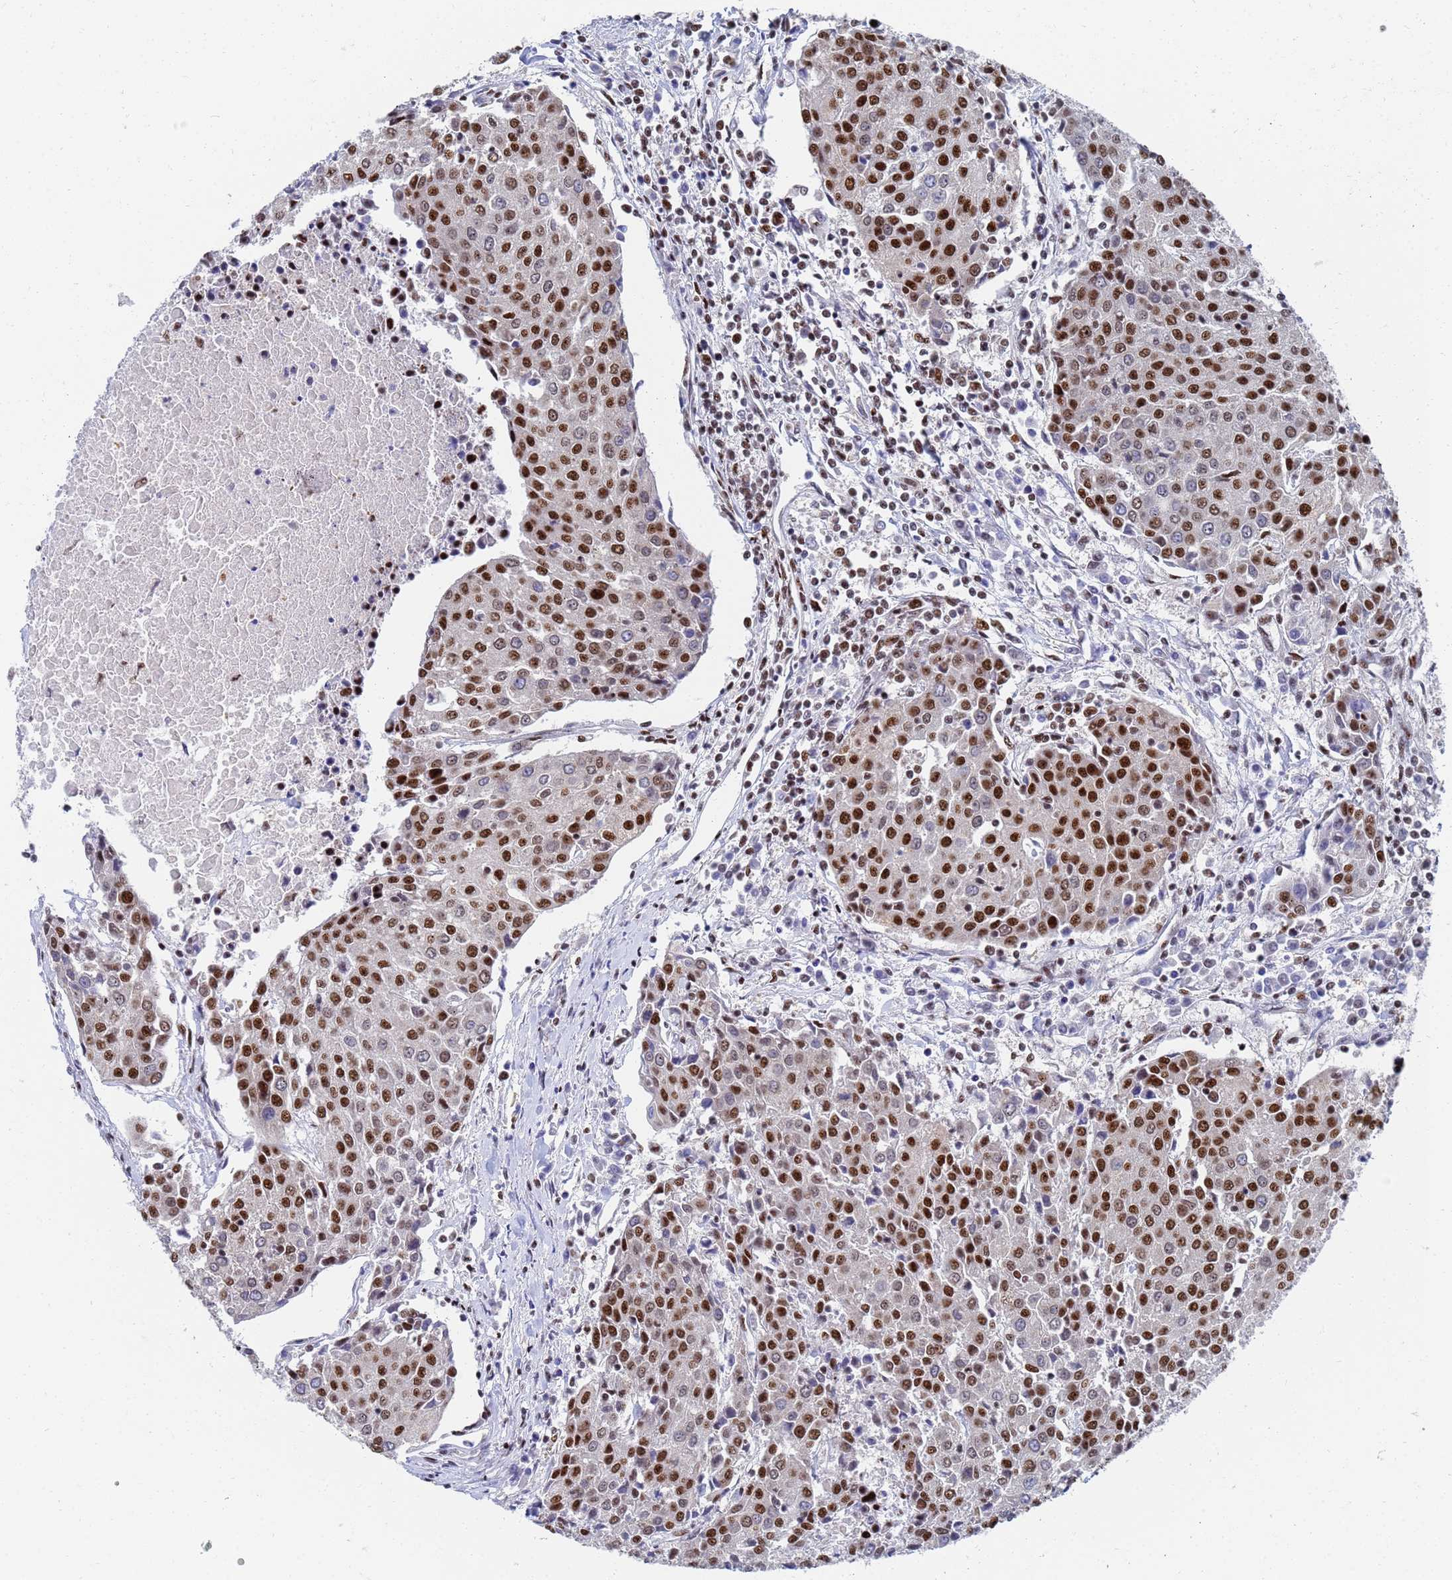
{"staining": {"intensity": "strong", "quantity": ">75%", "location": "nuclear"}, "tissue": "urothelial cancer", "cell_type": "Tumor cells", "image_type": "cancer", "snomed": [{"axis": "morphology", "description": "Urothelial carcinoma, High grade"}, {"axis": "topography", "description": "Urinary bladder"}], "caption": "Human urothelial cancer stained for a protein (brown) shows strong nuclear positive positivity in about >75% of tumor cells.", "gene": "AP5Z1", "patient": {"sex": "female", "age": 85}}